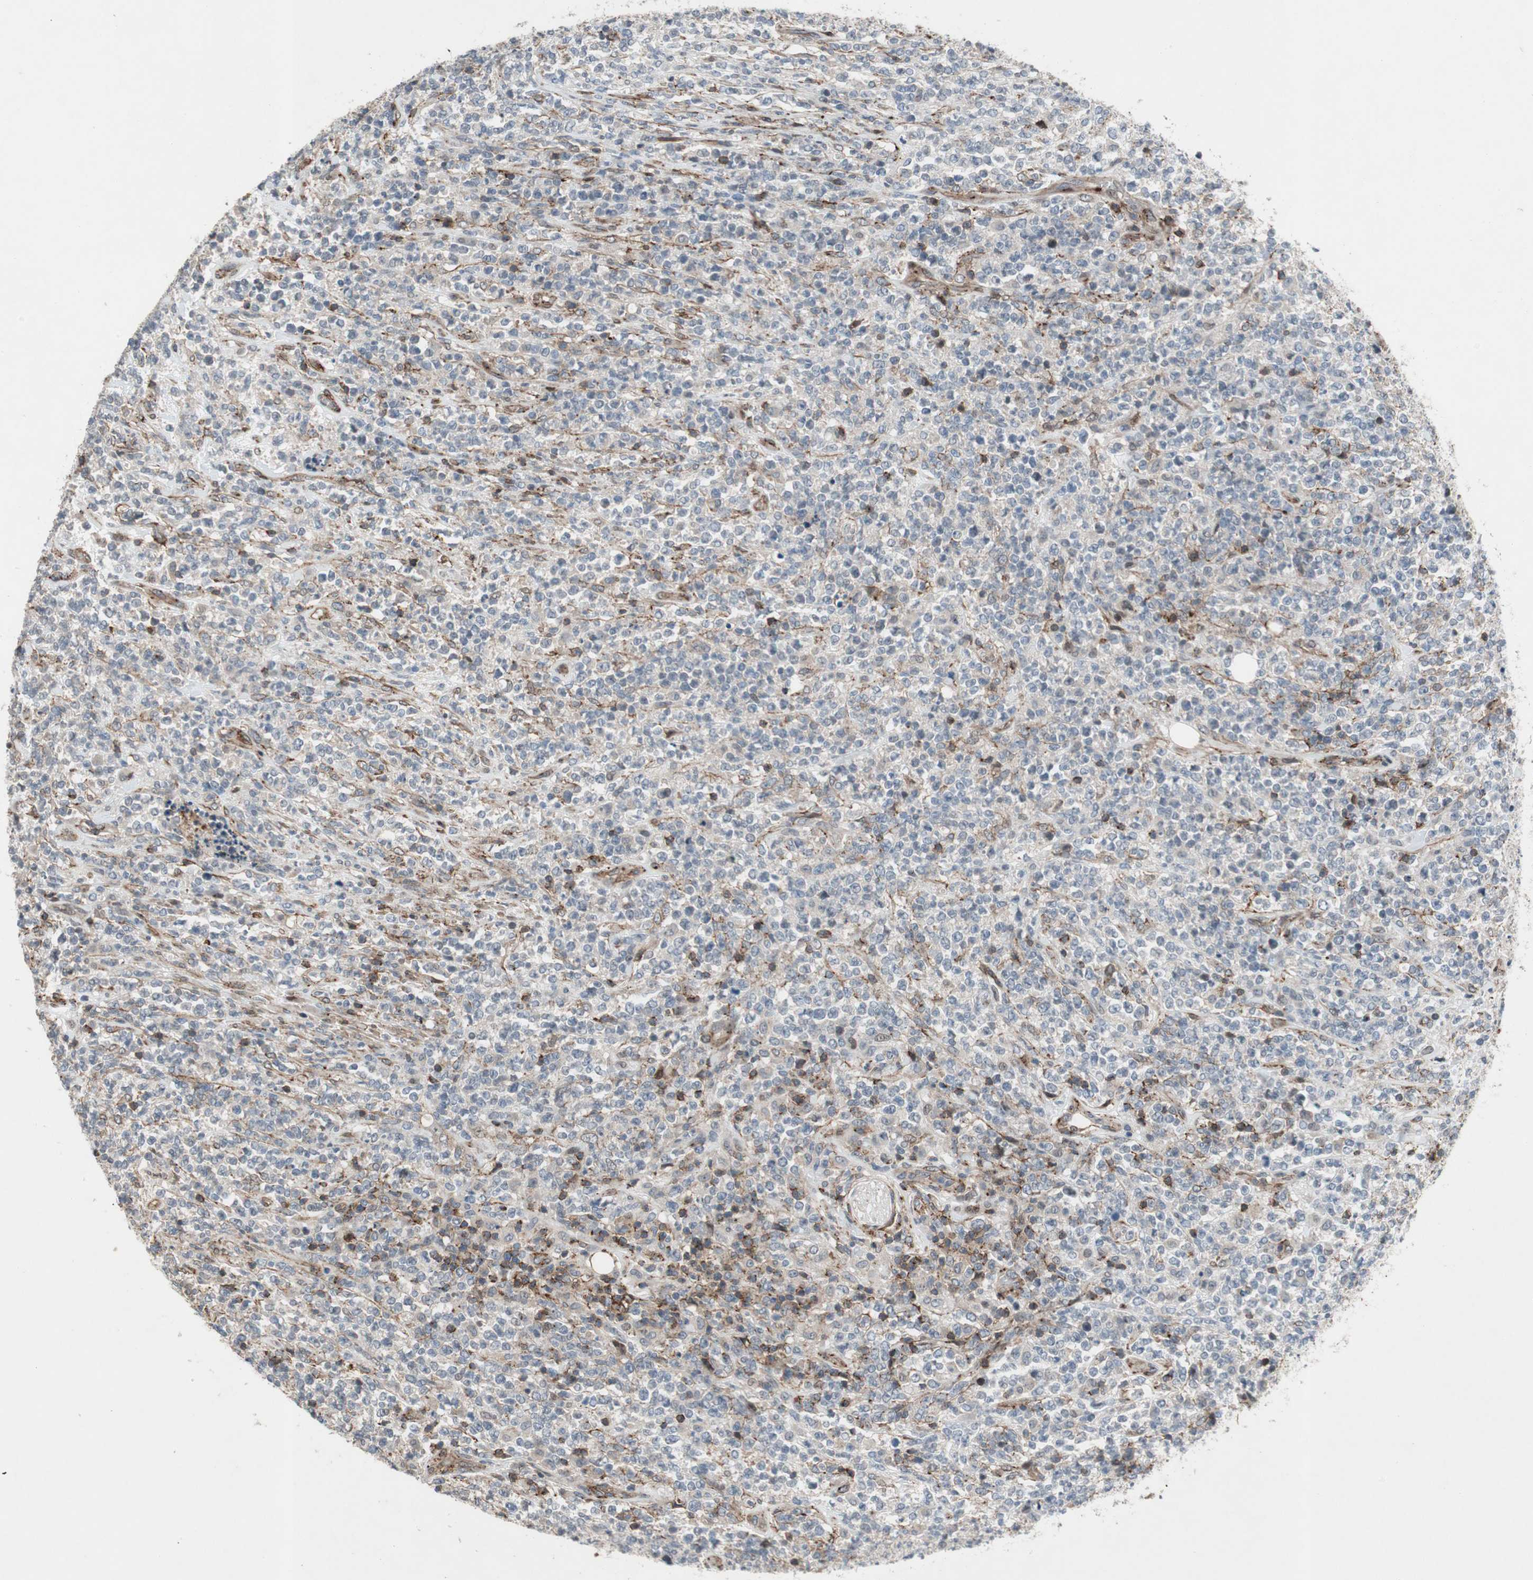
{"staining": {"intensity": "negative", "quantity": "none", "location": "none"}, "tissue": "lymphoma", "cell_type": "Tumor cells", "image_type": "cancer", "snomed": [{"axis": "morphology", "description": "Malignant lymphoma, non-Hodgkin's type, High grade"}, {"axis": "topography", "description": "Soft tissue"}], "caption": "Tumor cells are negative for protein expression in human lymphoma. The staining is performed using DAB brown chromogen with nuclei counter-stained in using hematoxylin.", "gene": "GRHL1", "patient": {"sex": "male", "age": 18}}